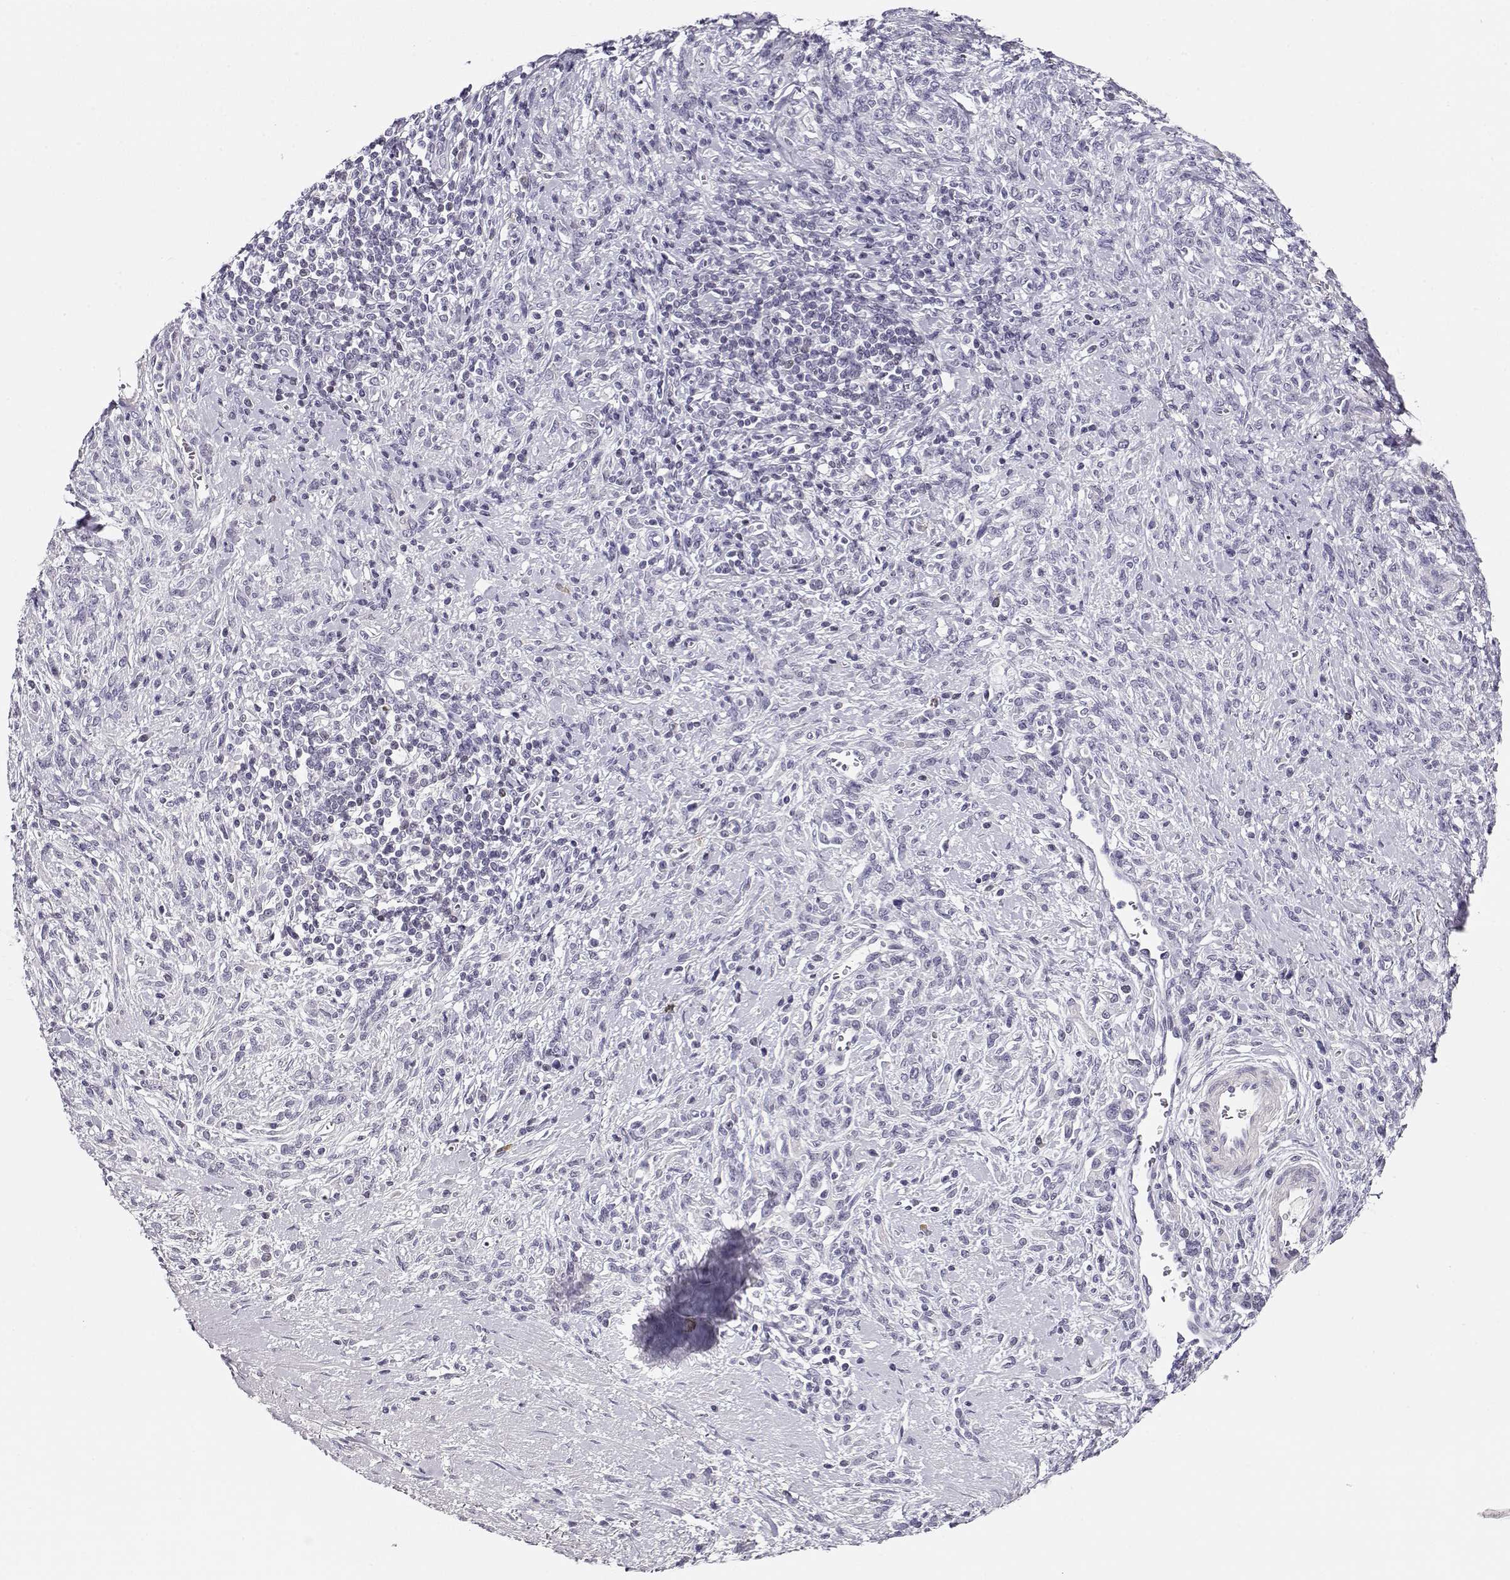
{"staining": {"intensity": "negative", "quantity": "none", "location": "none"}, "tissue": "stomach cancer", "cell_type": "Tumor cells", "image_type": "cancer", "snomed": [{"axis": "morphology", "description": "Adenocarcinoma, NOS"}, {"axis": "topography", "description": "Stomach"}], "caption": "Micrograph shows no significant protein staining in tumor cells of stomach adenocarcinoma. The staining is performed using DAB brown chromogen with nuclei counter-stained in using hematoxylin.", "gene": "CRX", "patient": {"sex": "female", "age": 57}}